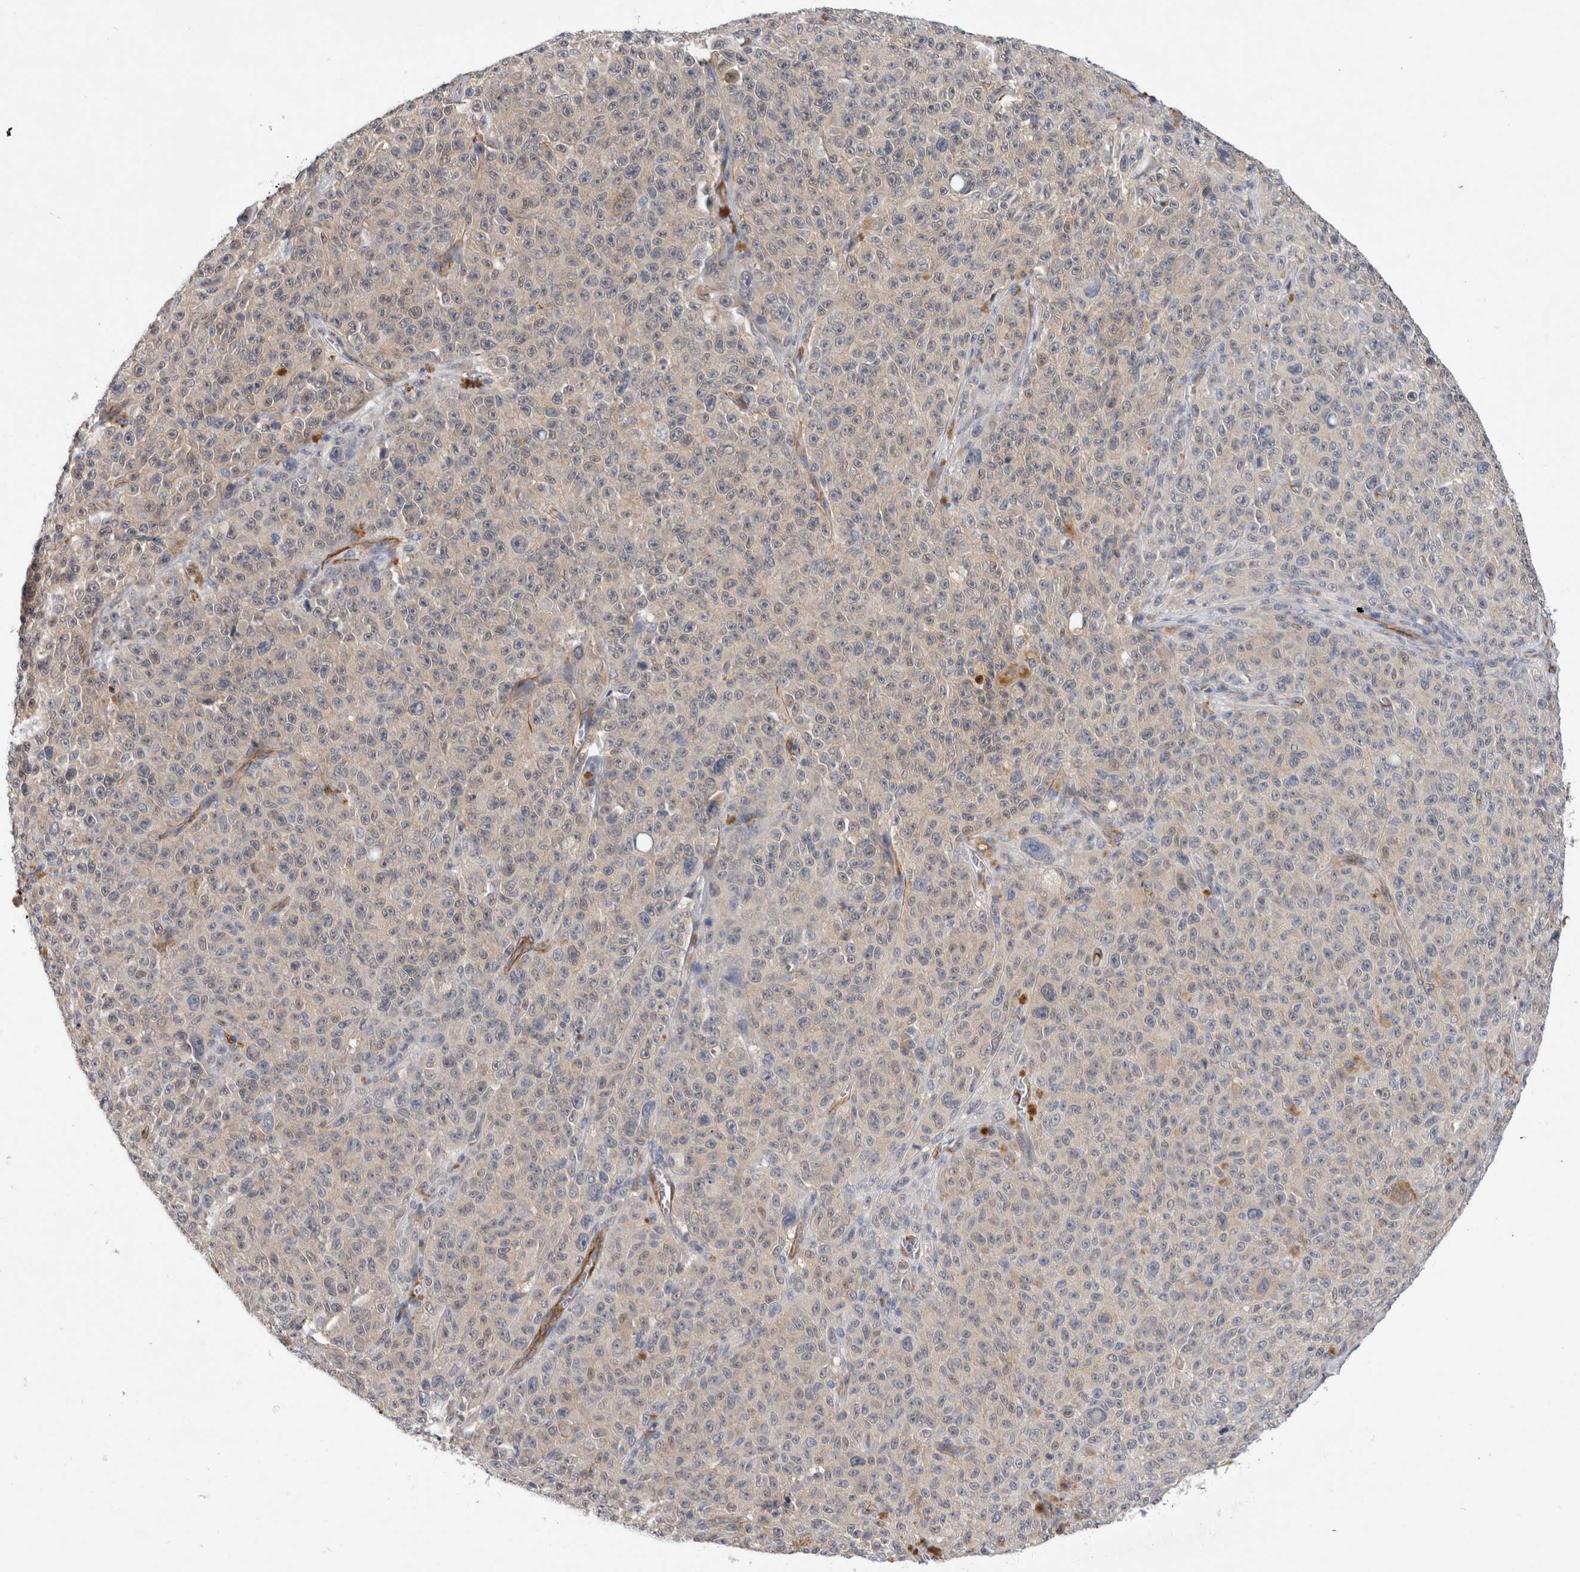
{"staining": {"intensity": "negative", "quantity": "none", "location": "none"}, "tissue": "melanoma", "cell_type": "Tumor cells", "image_type": "cancer", "snomed": [{"axis": "morphology", "description": "Malignant melanoma, NOS"}, {"axis": "topography", "description": "Skin"}], "caption": "IHC of melanoma exhibits no staining in tumor cells.", "gene": "PGM1", "patient": {"sex": "female", "age": 82}}